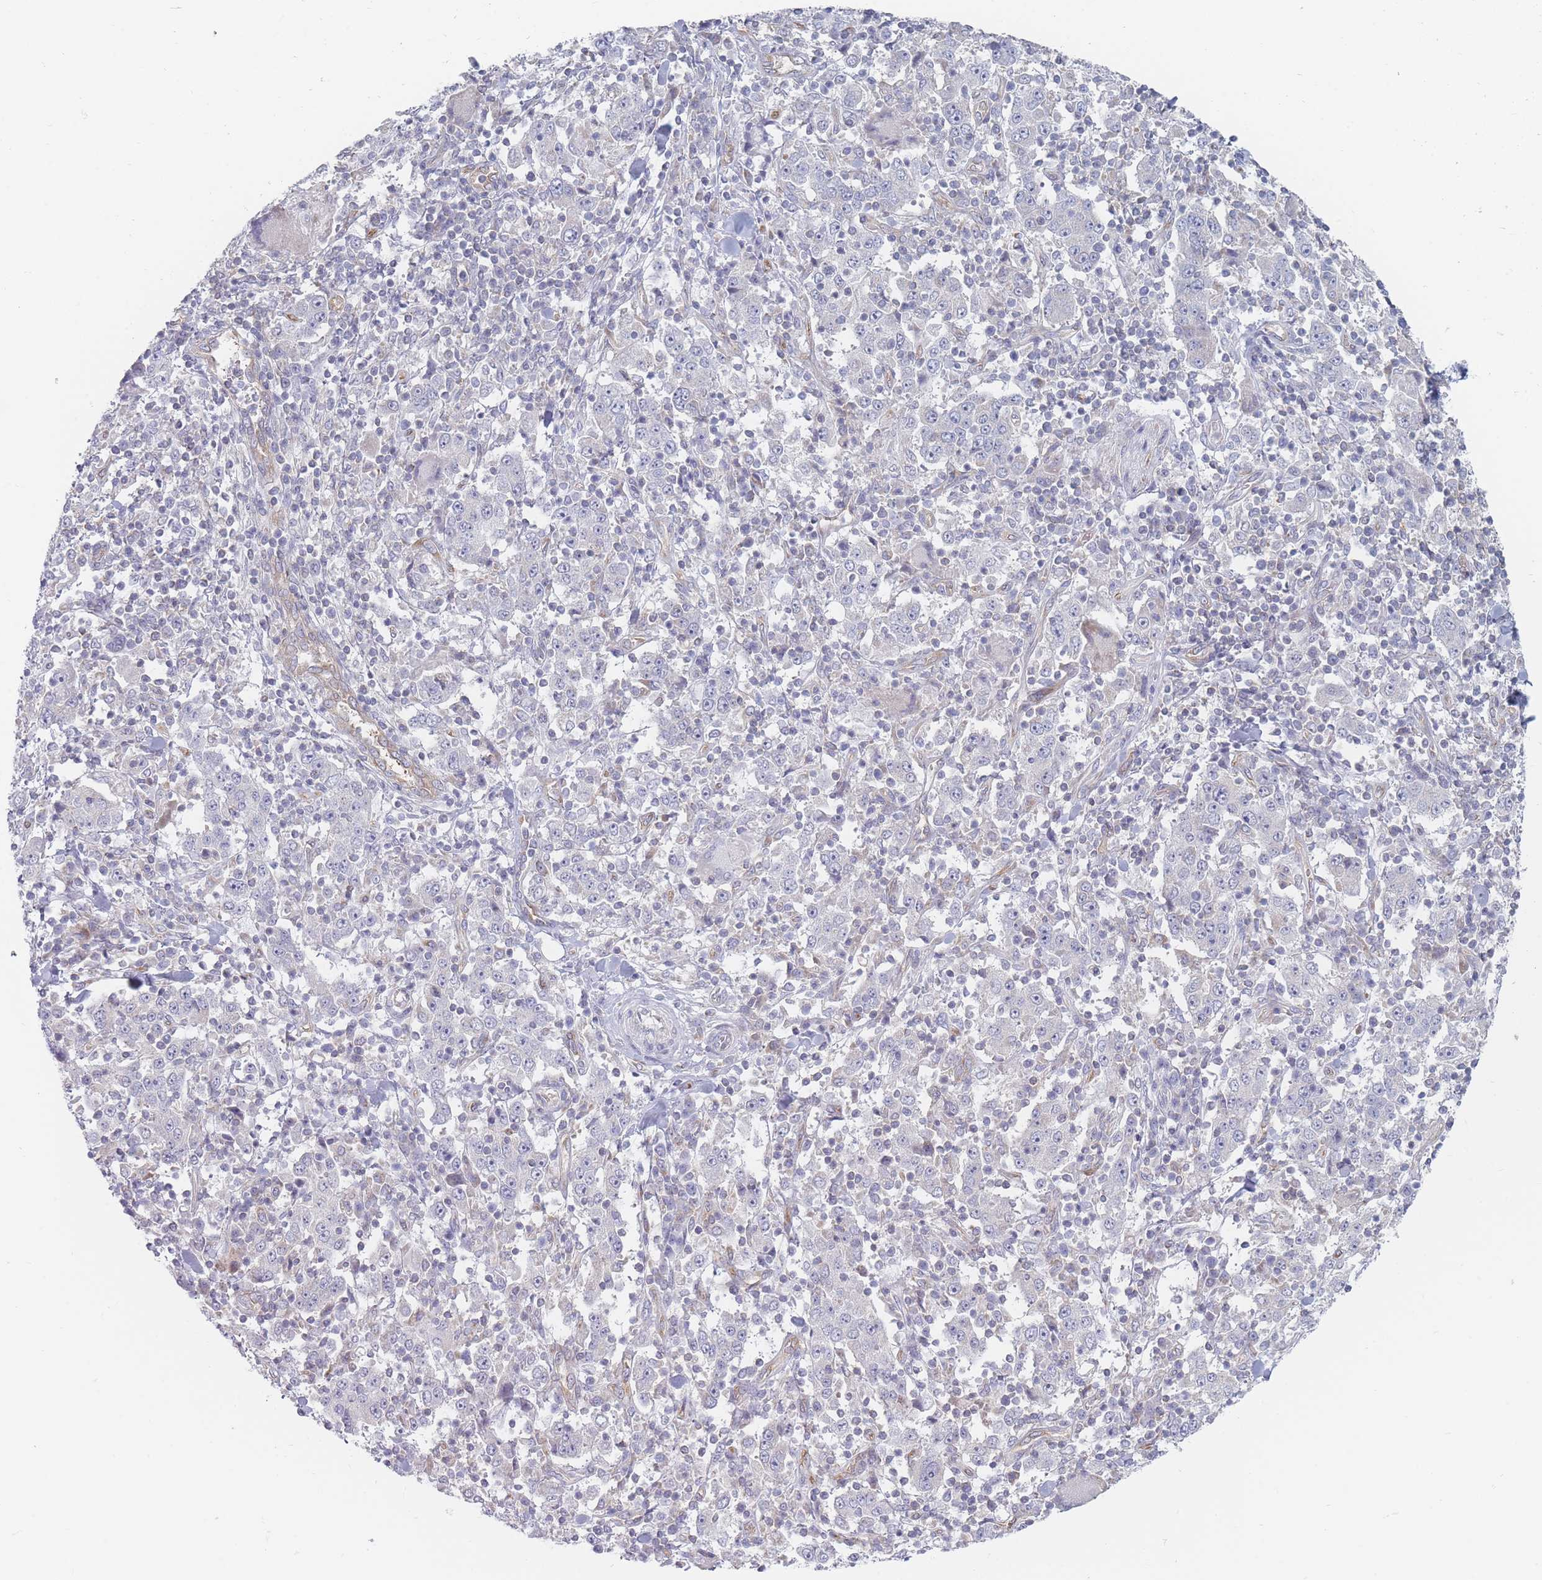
{"staining": {"intensity": "negative", "quantity": "none", "location": "none"}, "tissue": "stomach cancer", "cell_type": "Tumor cells", "image_type": "cancer", "snomed": [{"axis": "morphology", "description": "Normal tissue, NOS"}, {"axis": "morphology", "description": "Adenocarcinoma, NOS"}, {"axis": "topography", "description": "Stomach, upper"}, {"axis": "topography", "description": "Stomach"}], "caption": "High magnification brightfield microscopy of stomach cancer (adenocarcinoma) stained with DAB (3,3'-diaminobenzidine) (brown) and counterstained with hematoxylin (blue): tumor cells show no significant expression. The staining is performed using DAB brown chromogen with nuclei counter-stained in using hematoxylin.", "gene": "MAP1S", "patient": {"sex": "male", "age": 59}}